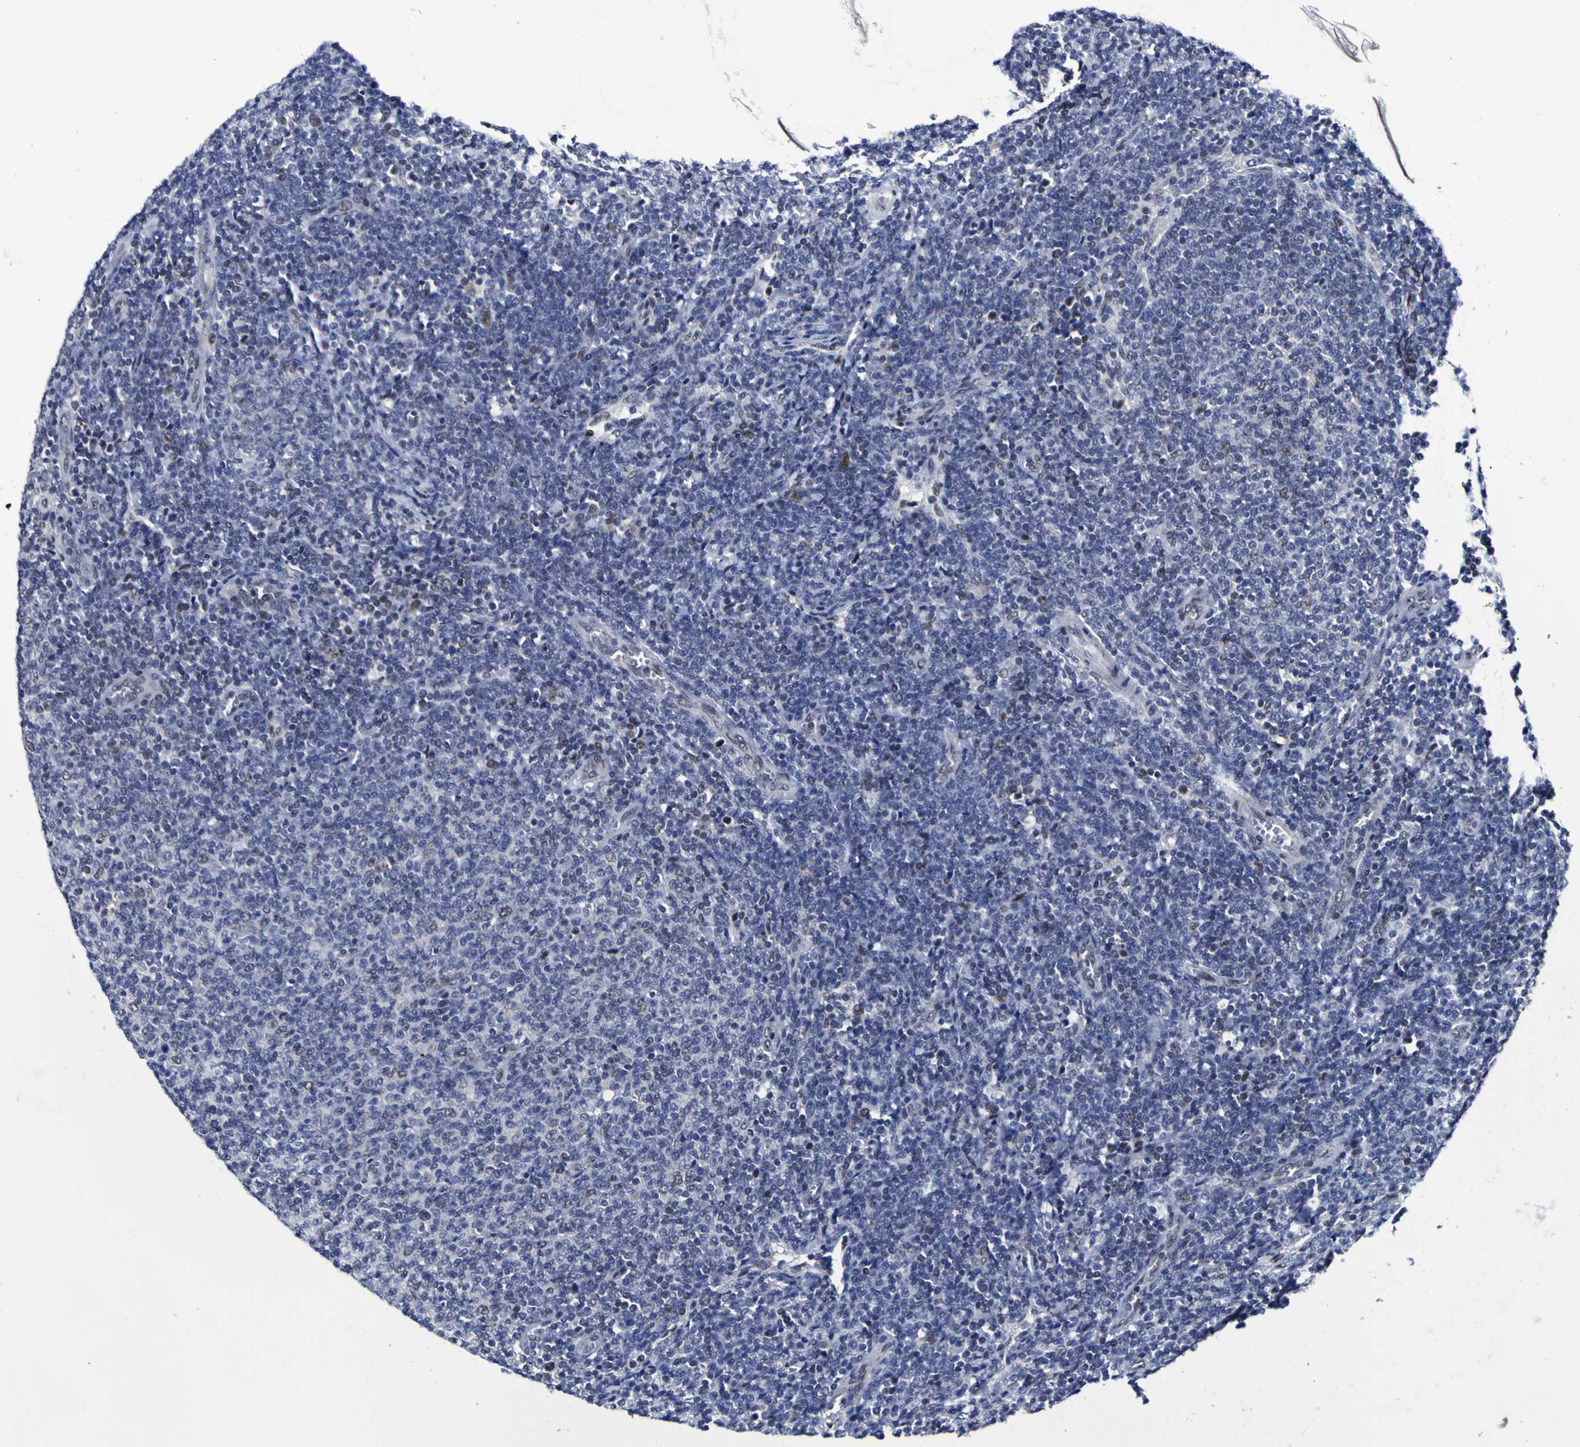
{"staining": {"intensity": "weak", "quantity": "<25%", "location": "nuclear"}, "tissue": "lymphoma", "cell_type": "Tumor cells", "image_type": "cancer", "snomed": [{"axis": "morphology", "description": "Malignant lymphoma, non-Hodgkin's type, Low grade"}, {"axis": "topography", "description": "Lymph node"}], "caption": "DAB (3,3'-diaminobenzidine) immunohistochemical staining of human low-grade malignant lymphoma, non-Hodgkin's type shows no significant positivity in tumor cells. Nuclei are stained in blue.", "gene": "MBD3", "patient": {"sex": "male", "age": 66}}